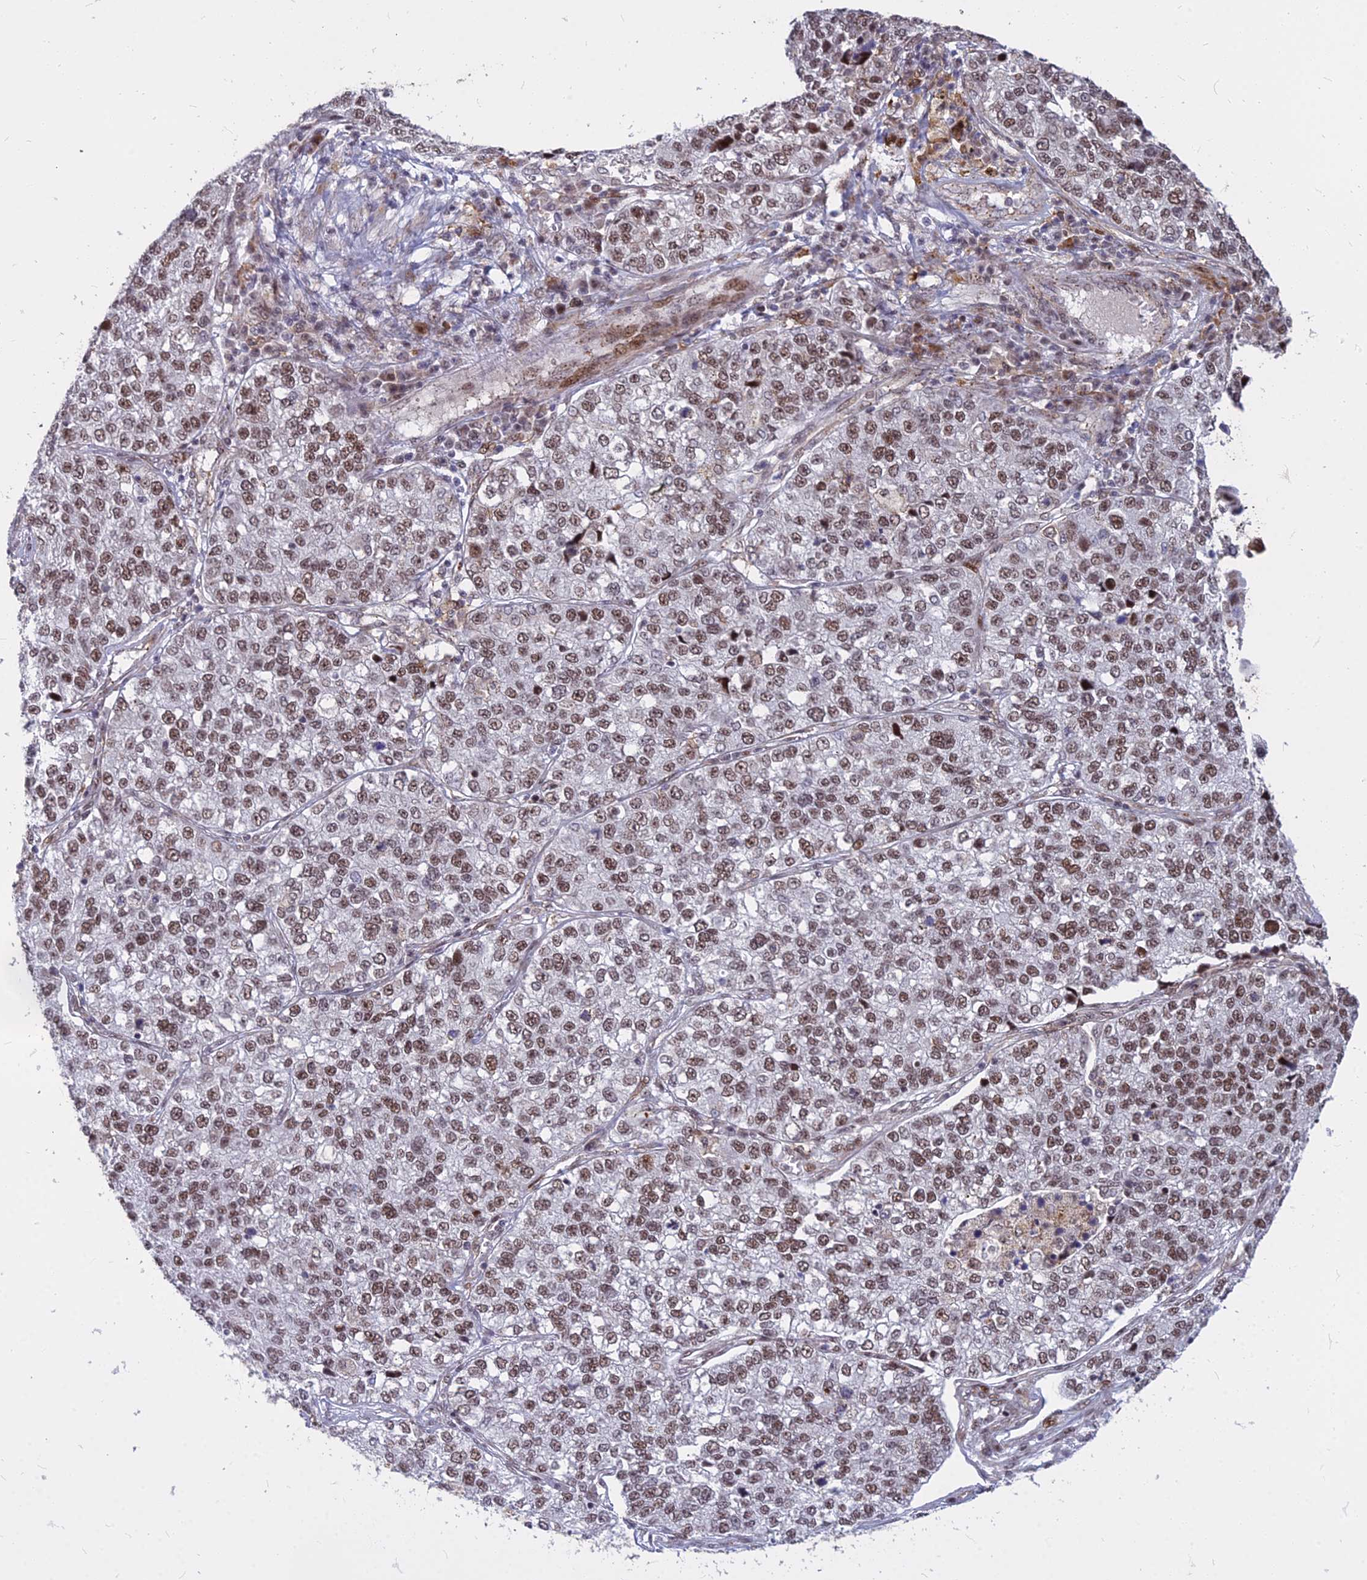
{"staining": {"intensity": "moderate", "quantity": ">75%", "location": "nuclear"}, "tissue": "lung cancer", "cell_type": "Tumor cells", "image_type": "cancer", "snomed": [{"axis": "morphology", "description": "Adenocarcinoma, NOS"}, {"axis": "topography", "description": "Lung"}], "caption": "Immunohistochemical staining of lung cancer (adenocarcinoma) shows medium levels of moderate nuclear protein staining in approximately >75% of tumor cells. (DAB (3,3'-diaminobenzidine) IHC with brightfield microscopy, high magnification).", "gene": "ALG10", "patient": {"sex": "male", "age": 49}}